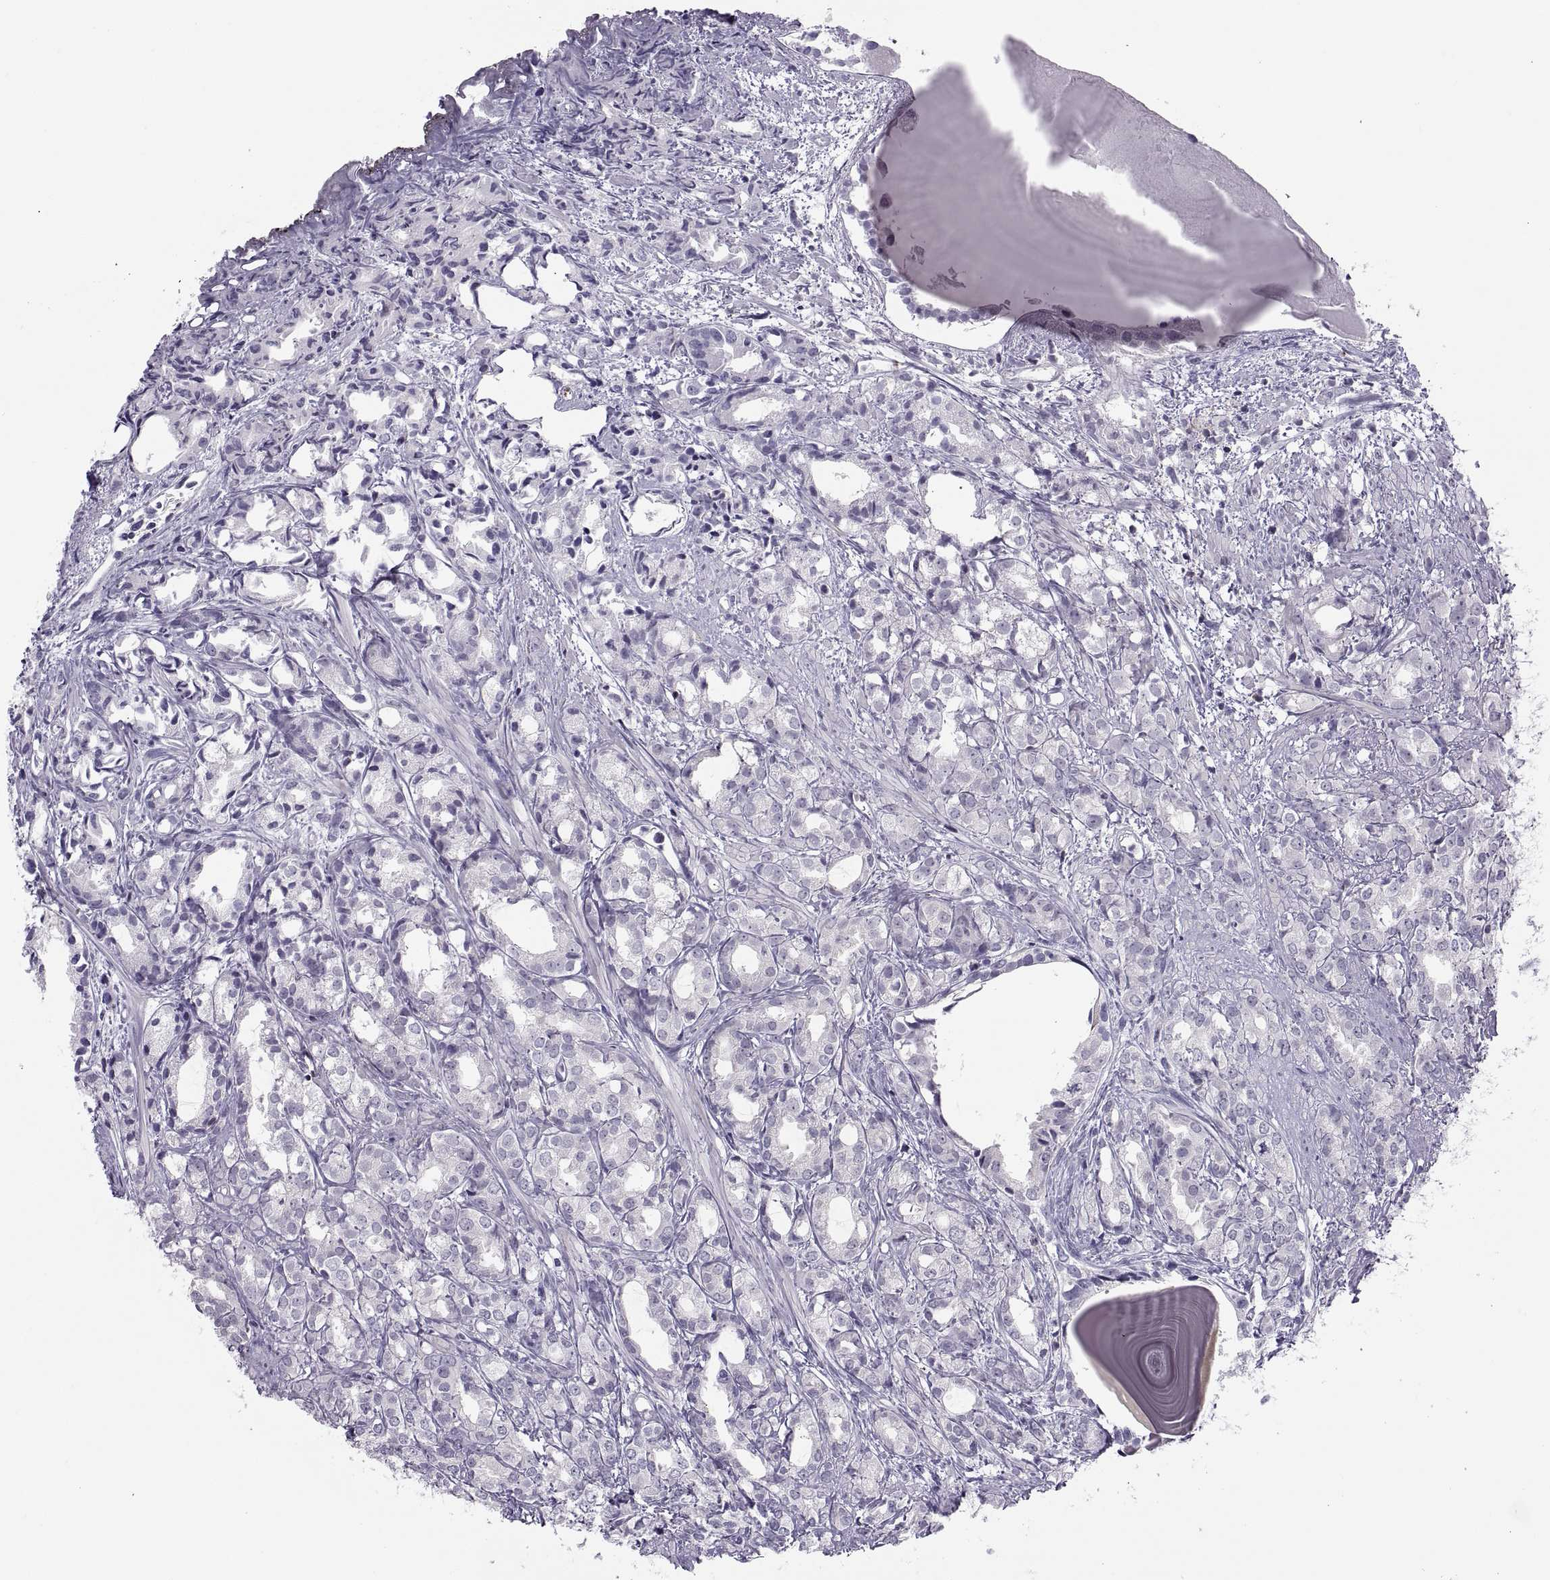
{"staining": {"intensity": "negative", "quantity": "none", "location": "none"}, "tissue": "prostate cancer", "cell_type": "Tumor cells", "image_type": "cancer", "snomed": [{"axis": "morphology", "description": "Adenocarcinoma, High grade"}, {"axis": "topography", "description": "Prostate"}], "caption": "Image shows no significant protein staining in tumor cells of prostate cancer.", "gene": "TTC21A", "patient": {"sex": "male", "age": 79}}